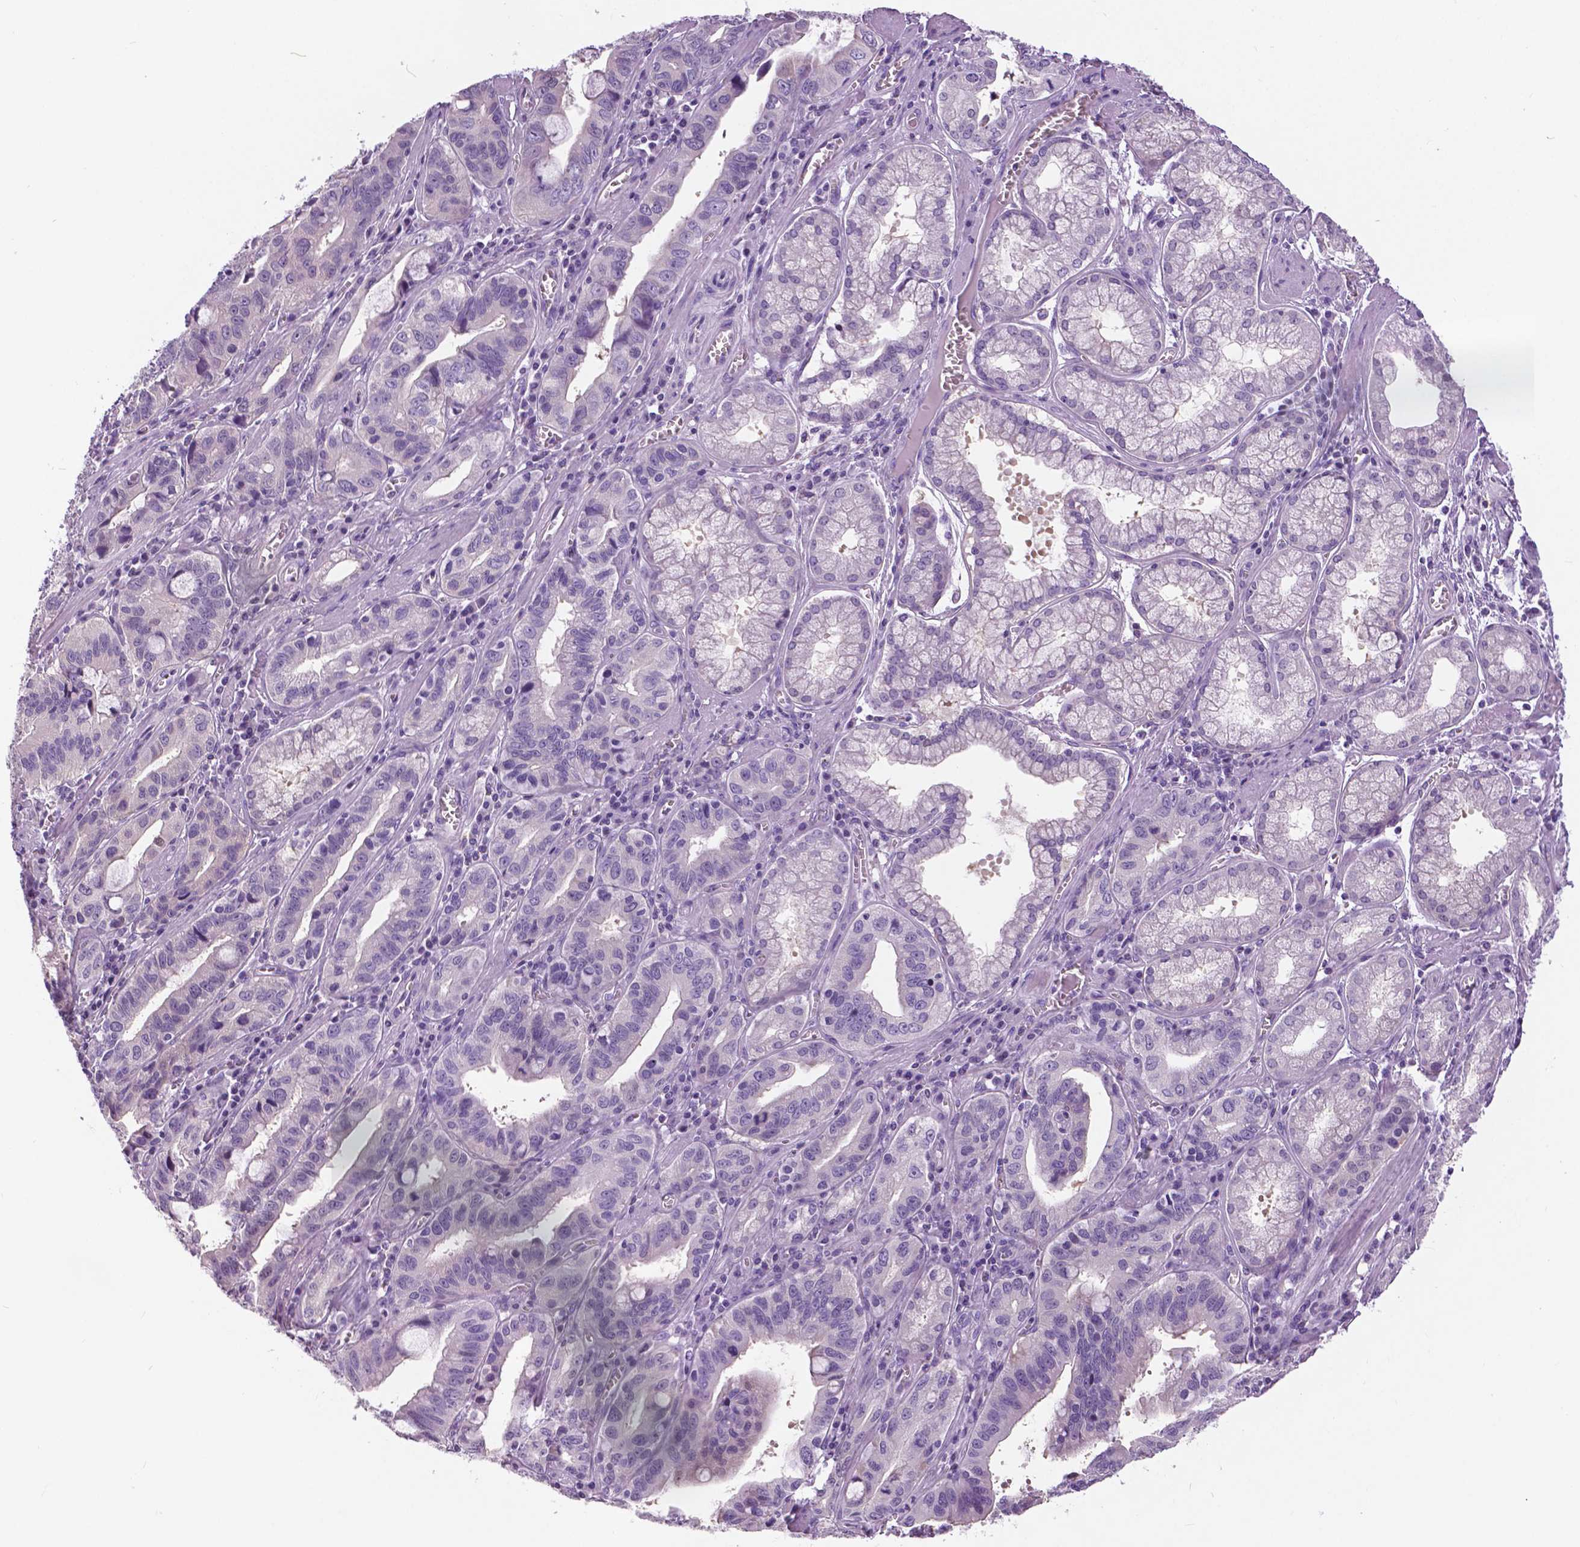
{"staining": {"intensity": "negative", "quantity": "none", "location": "none"}, "tissue": "stomach cancer", "cell_type": "Tumor cells", "image_type": "cancer", "snomed": [{"axis": "morphology", "description": "Adenocarcinoma, NOS"}, {"axis": "topography", "description": "Stomach, lower"}], "caption": "A photomicrograph of adenocarcinoma (stomach) stained for a protein shows no brown staining in tumor cells.", "gene": "TP53TG5", "patient": {"sex": "female", "age": 76}}